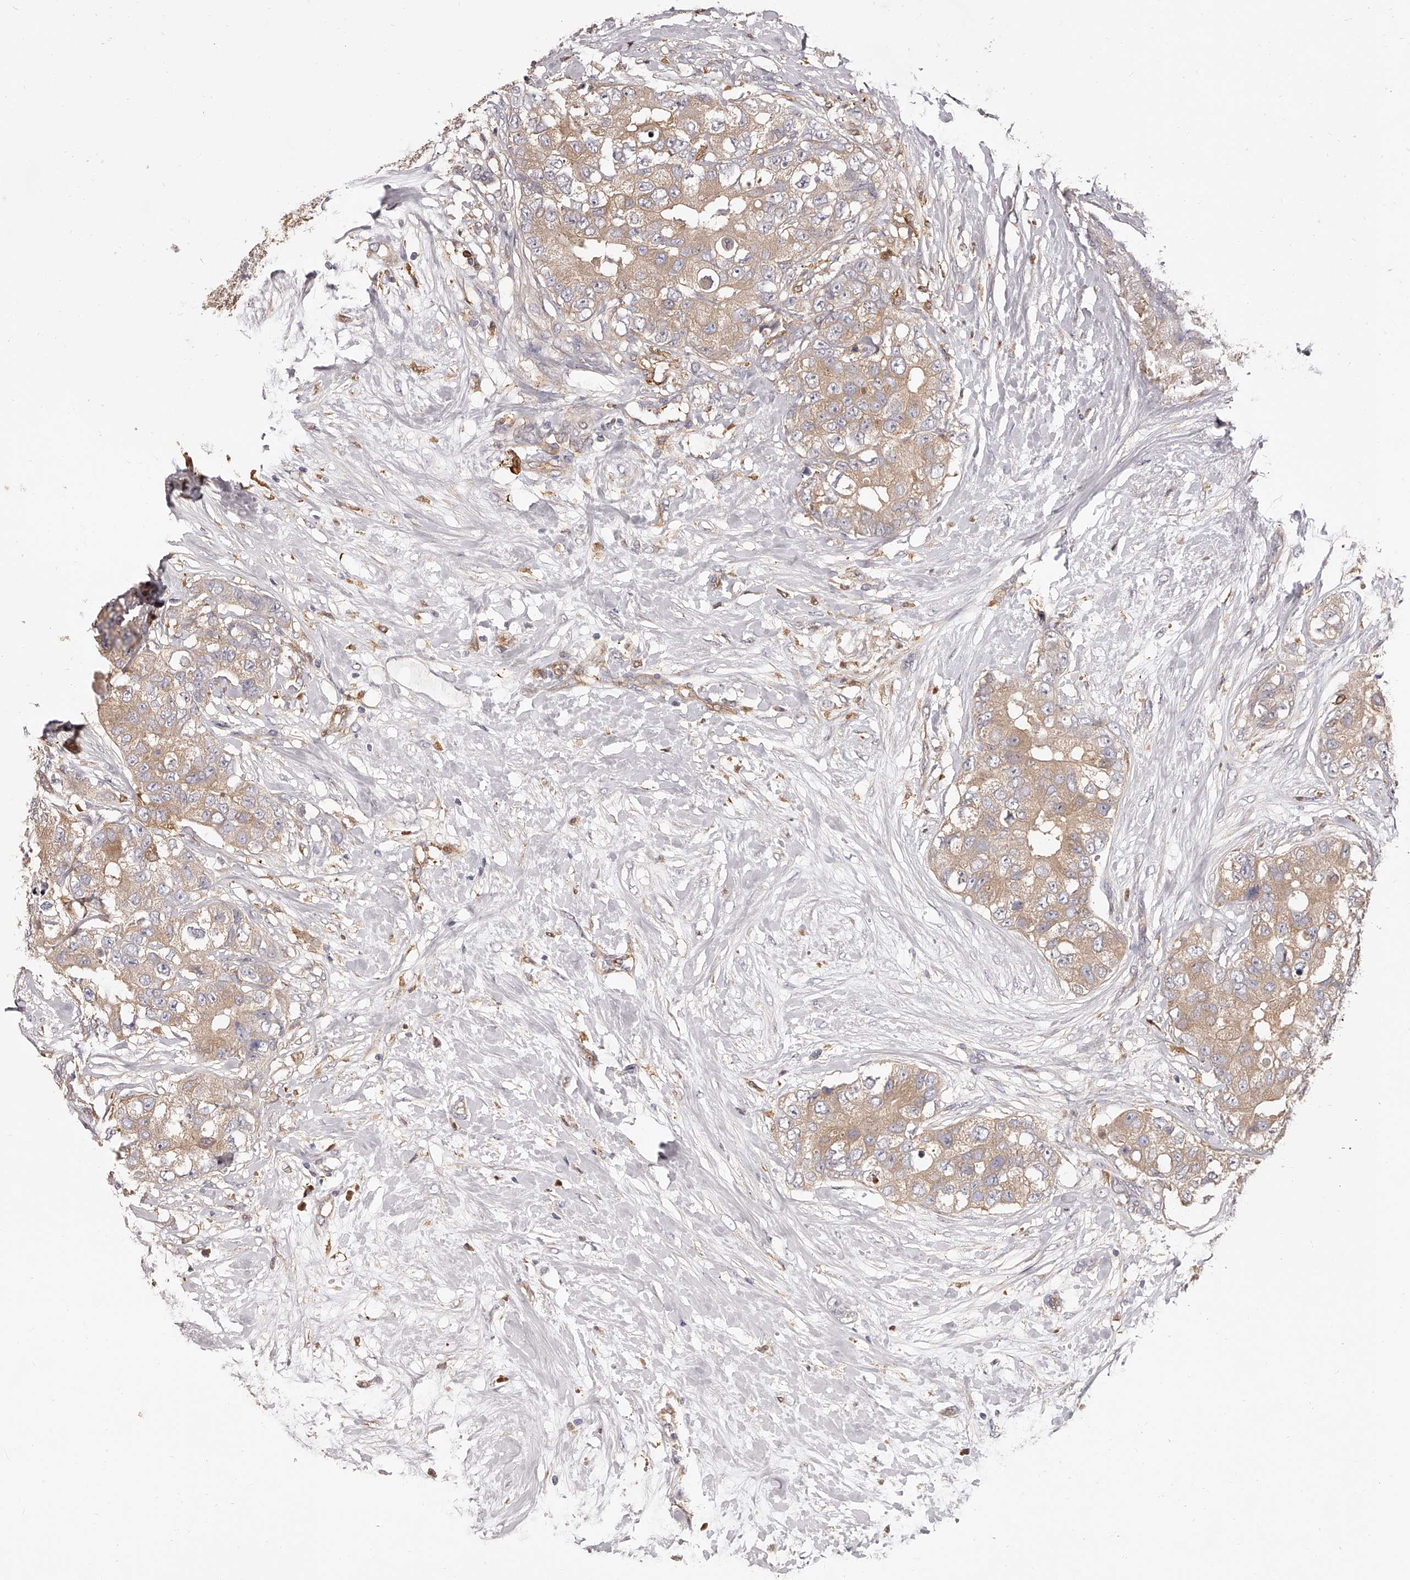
{"staining": {"intensity": "moderate", "quantity": ">75%", "location": "cytoplasmic/membranous"}, "tissue": "breast cancer", "cell_type": "Tumor cells", "image_type": "cancer", "snomed": [{"axis": "morphology", "description": "Duct carcinoma"}, {"axis": "topography", "description": "Breast"}], "caption": "The immunohistochemical stain highlights moderate cytoplasmic/membranous staining in tumor cells of breast intraductal carcinoma tissue.", "gene": "LAP3", "patient": {"sex": "female", "age": 62}}